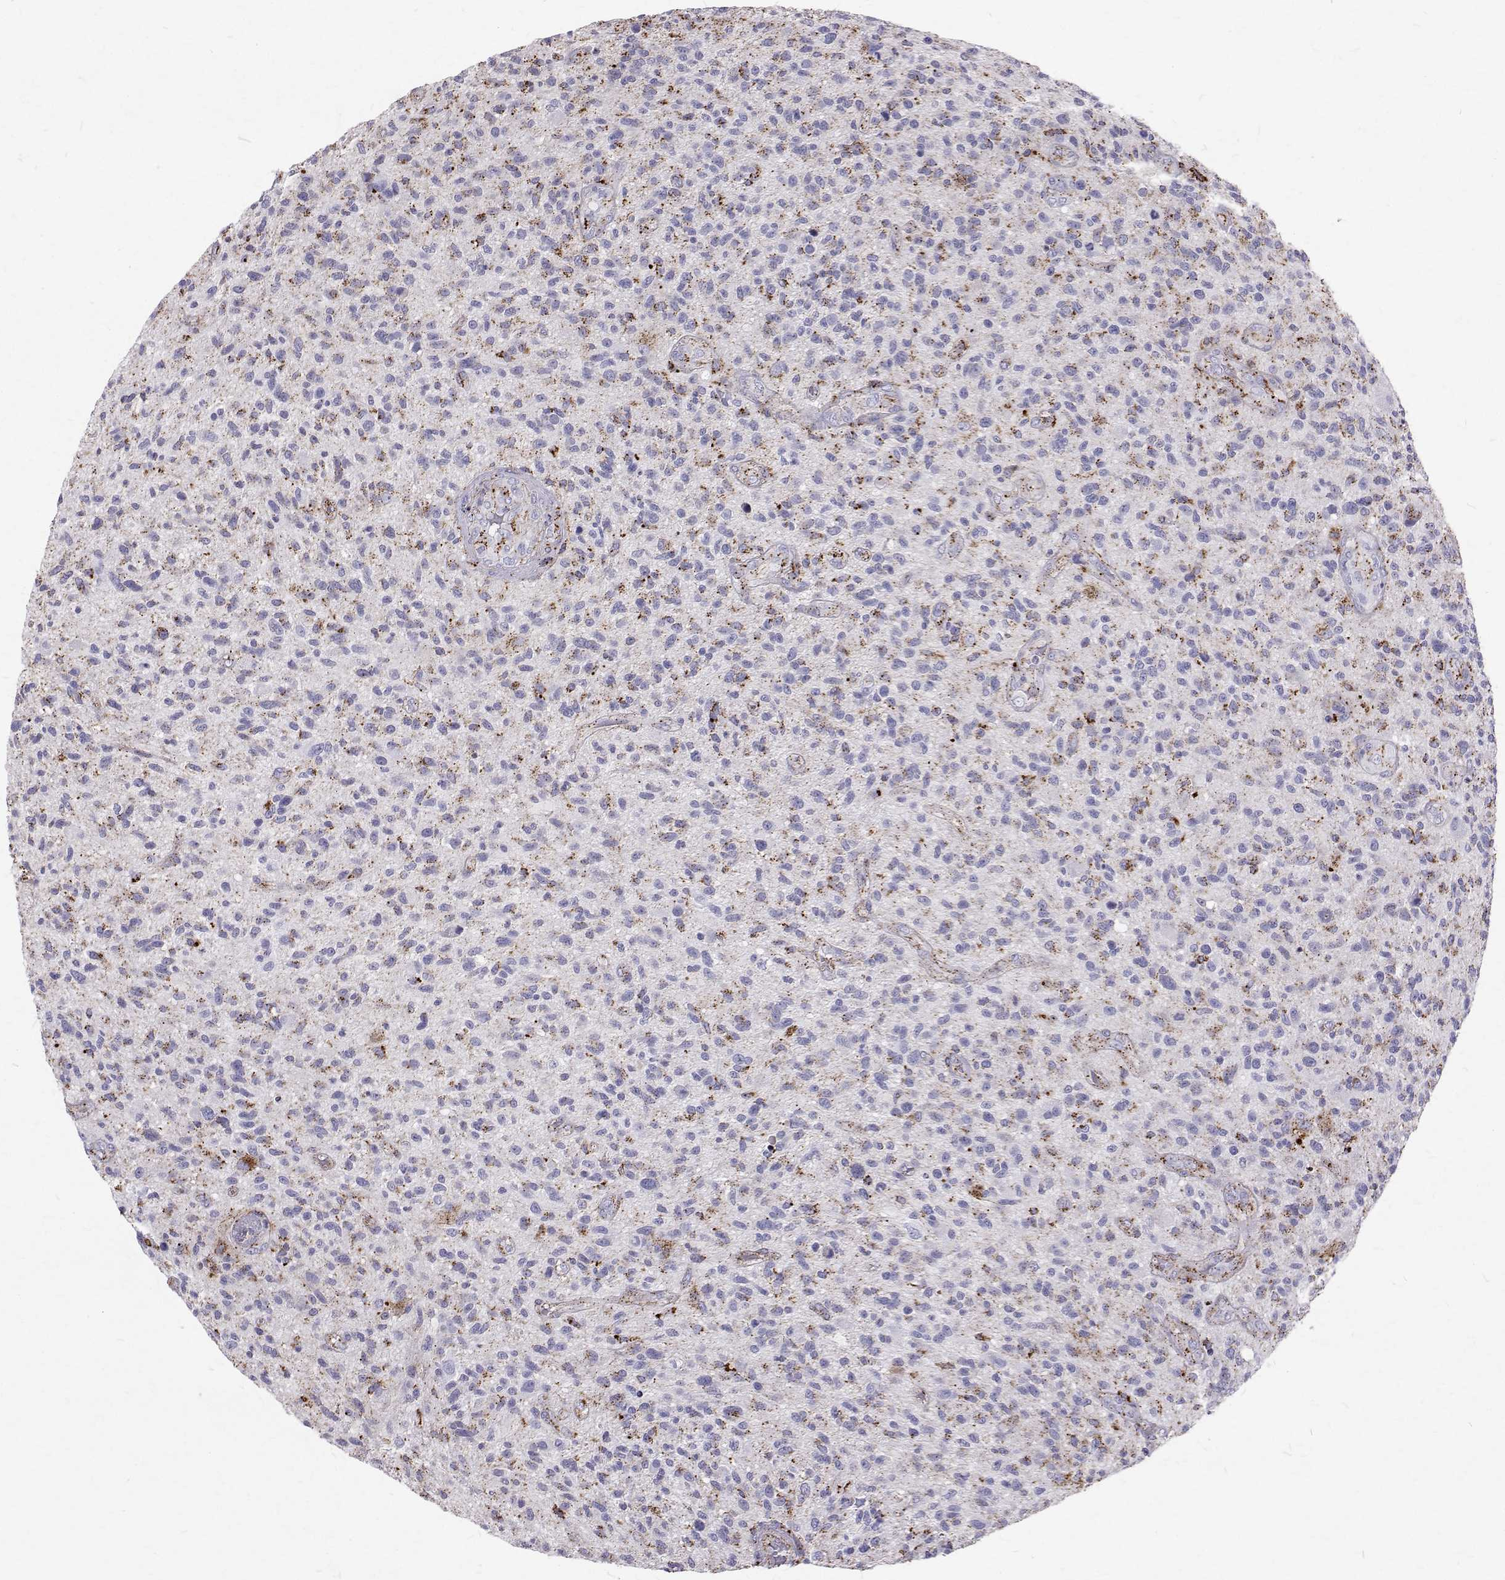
{"staining": {"intensity": "moderate", "quantity": "<25%", "location": "cytoplasmic/membranous"}, "tissue": "glioma", "cell_type": "Tumor cells", "image_type": "cancer", "snomed": [{"axis": "morphology", "description": "Glioma, malignant, High grade"}, {"axis": "topography", "description": "Brain"}], "caption": "Tumor cells reveal moderate cytoplasmic/membranous positivity in approximately <25% of cells in malignant glioma (high-grade). Ihc stains the protein of interest in brown and the nuclei are stained blue.", "gene": "TPP1", "patient": {"sex": "male", "age": 47}}